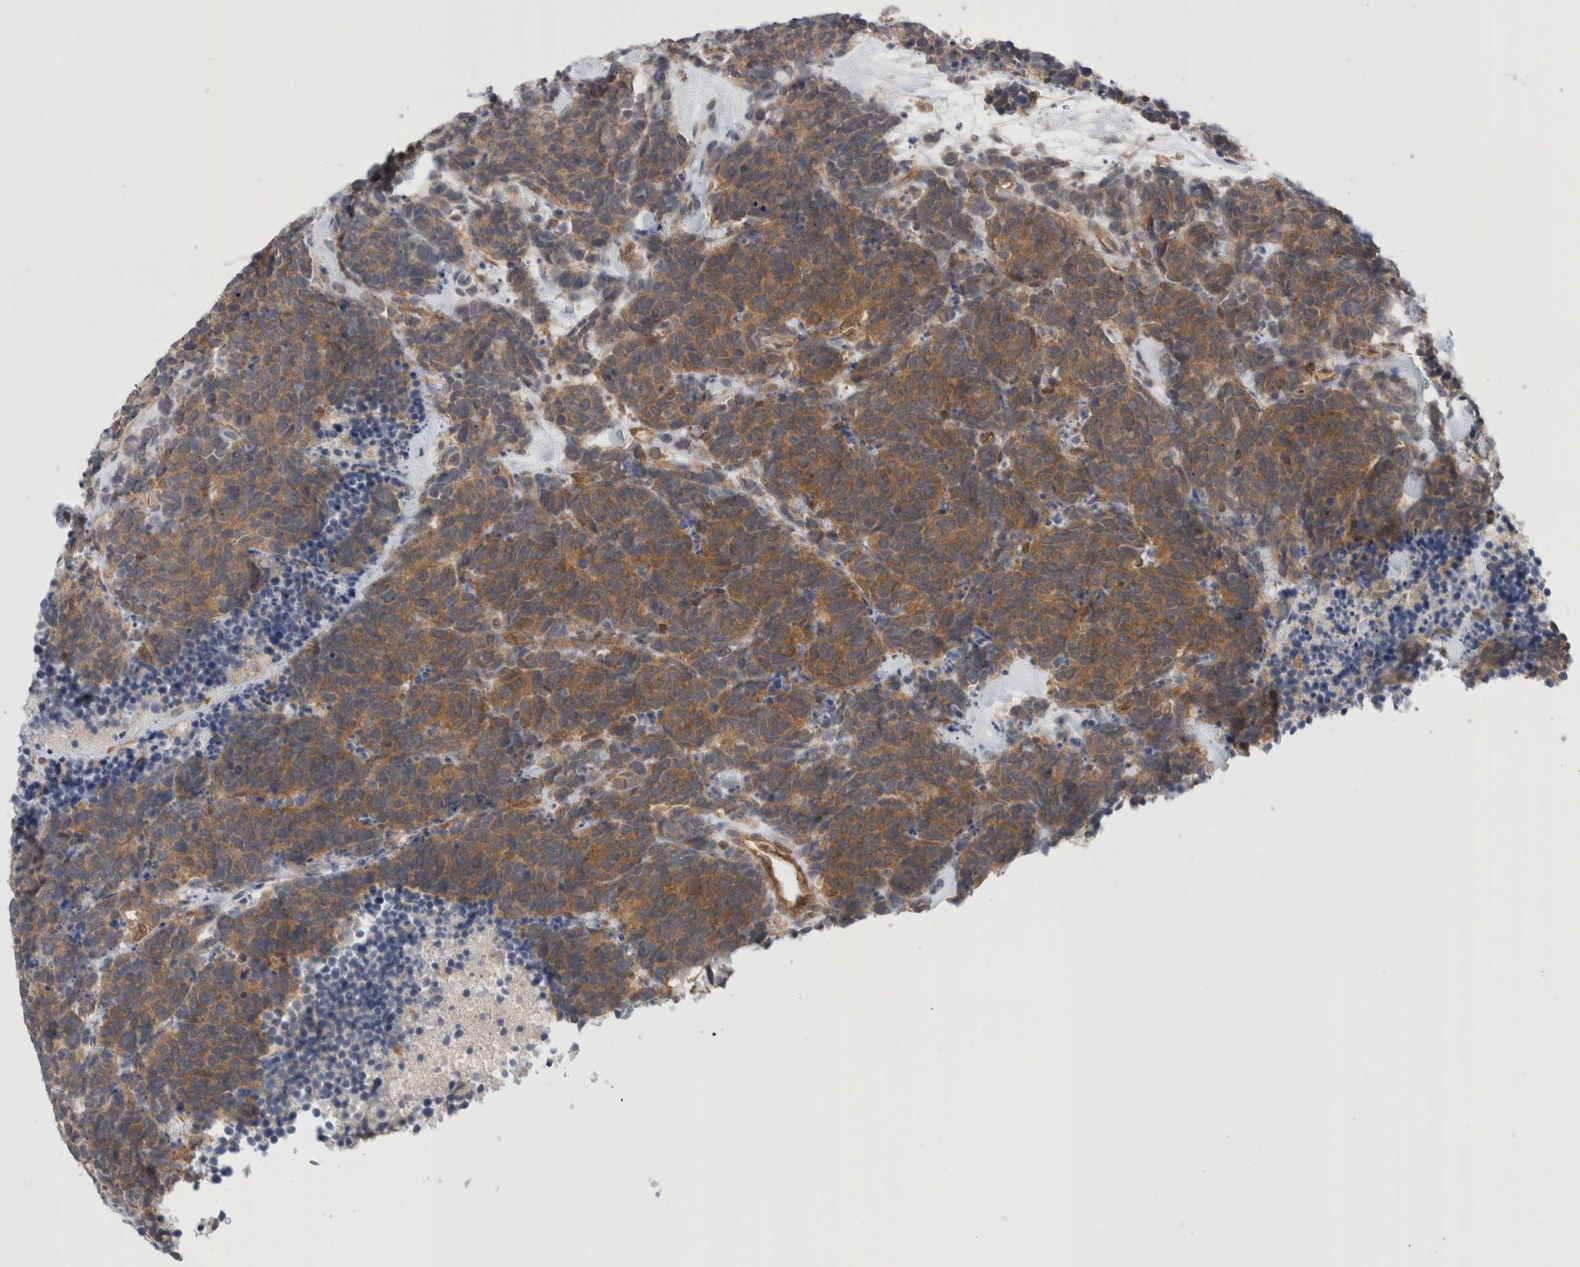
{"staining": {"intensity": "moderate", "quantity": ">75%", "location": "cytoplasmic/membranous"}, "tissue": "carcinoid", "cell_type": "Tumor cells", "image_type": "cancer", "snomed": [{"axis": "morphology", "description": "Carcinoma, NOS"}, {"axis": "morphology", "description": "Carcinoid, malignant, NOS"}, {"axis": "topography", "description": "Urinary bladder"}], "caption": "A histopathology image of human carcinoid stained for a protein demonstrates moderate cytoplasmic/membranous brown staining in tumor cells. (brown staining indicates protein expression, while blue staining denotes nuclei).", "gene": "NFKB1", "patient": {"sex": "male", "age": 57}}